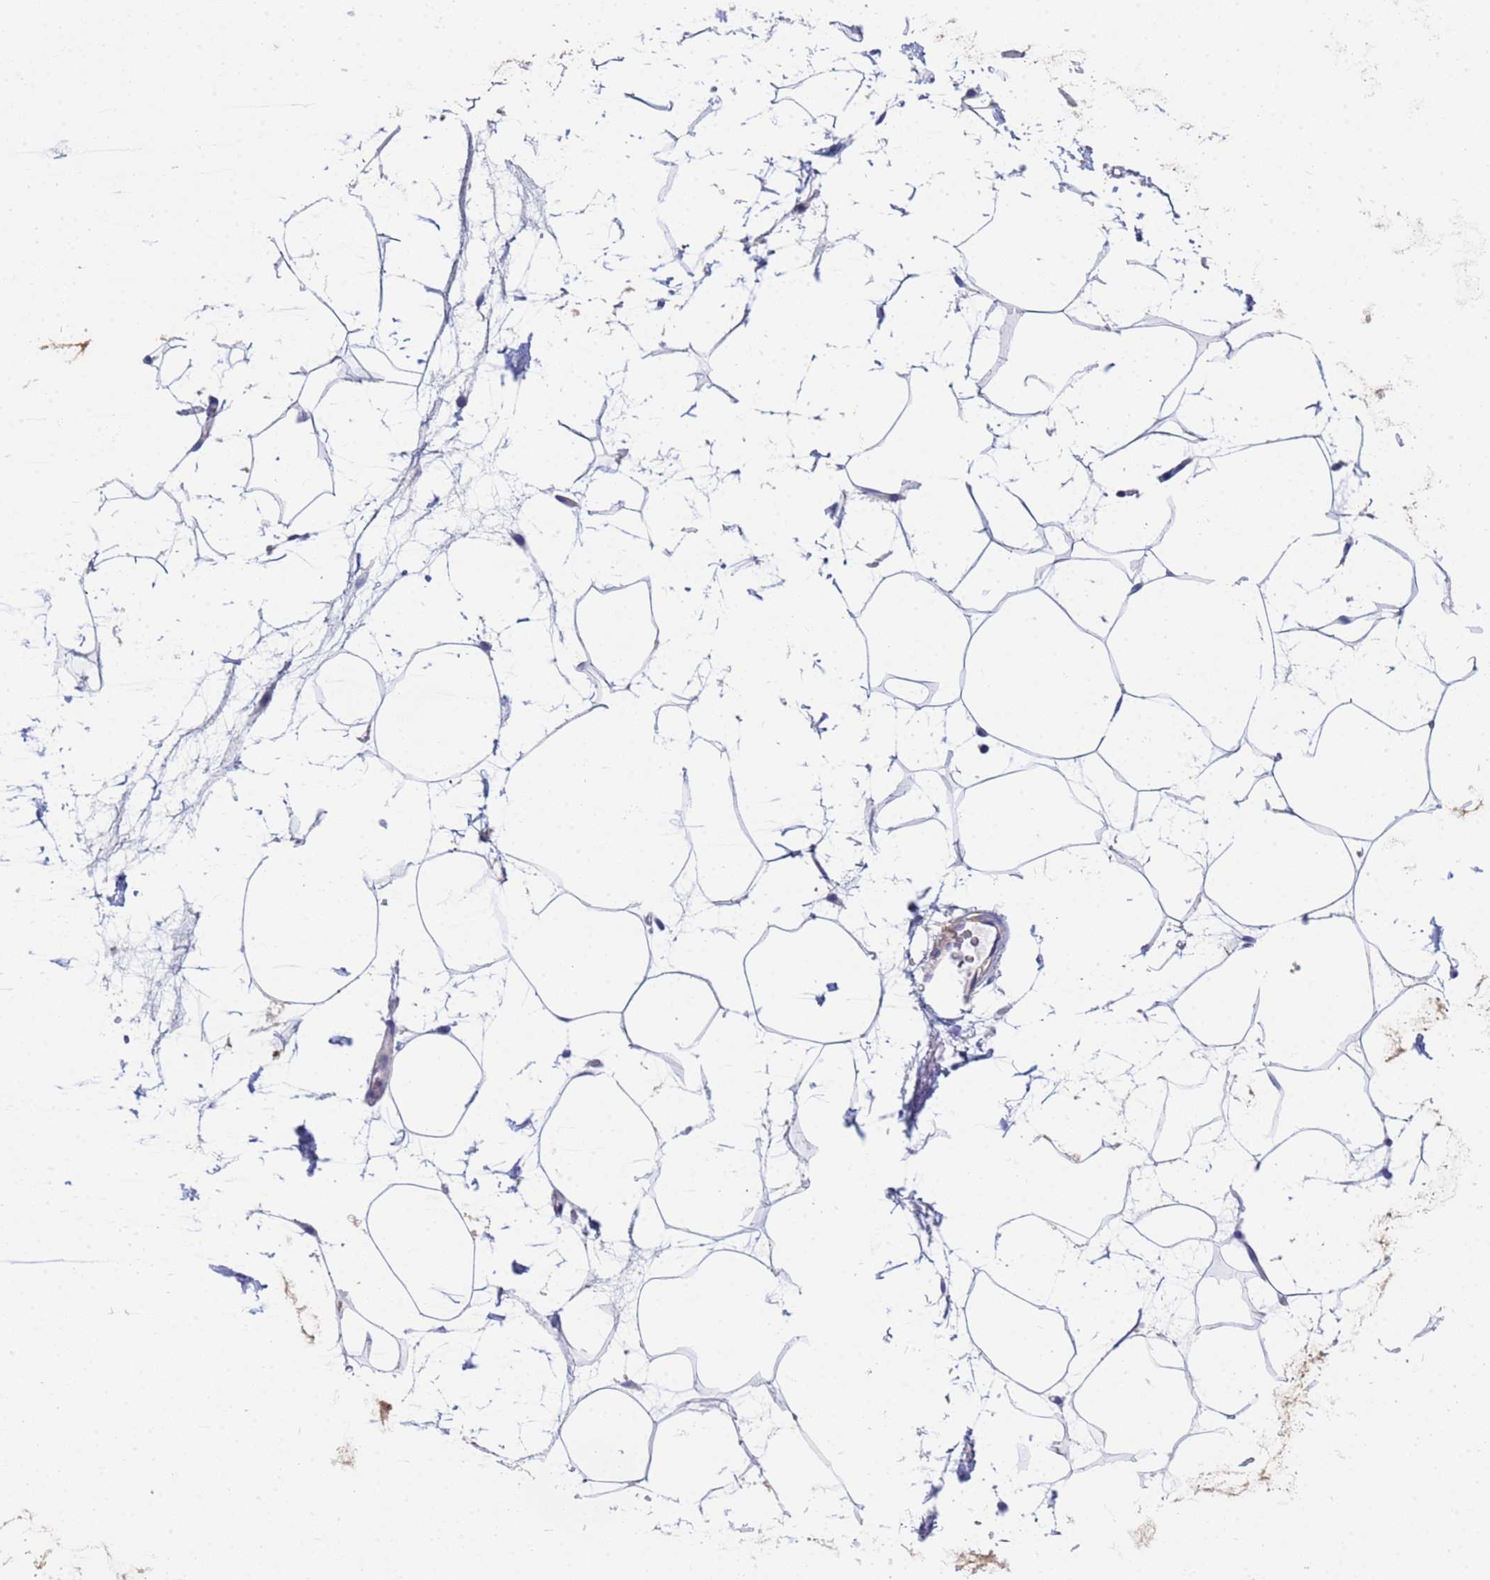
{"staining": {"intensity": "negative", "quantity": "none", "location": "none"}, "tissue": "adipose tissue", "cell_type": "Adipocytes", "image_type": "normal", "snomed": [{"axis": "morphology", "description": "Normal tissue, NOS"}, {"axis": "topography", "description": "Adipose tissue"}], "caption": "This micrograph is of unremarkable adipose tissue stained with immunohistochemistry to label a protein in brown with the nuclei are counter-stained blue. There is no expression in adipocytes.", "gene": "CST1", "patient": {"sex": "female", "age": 37}}